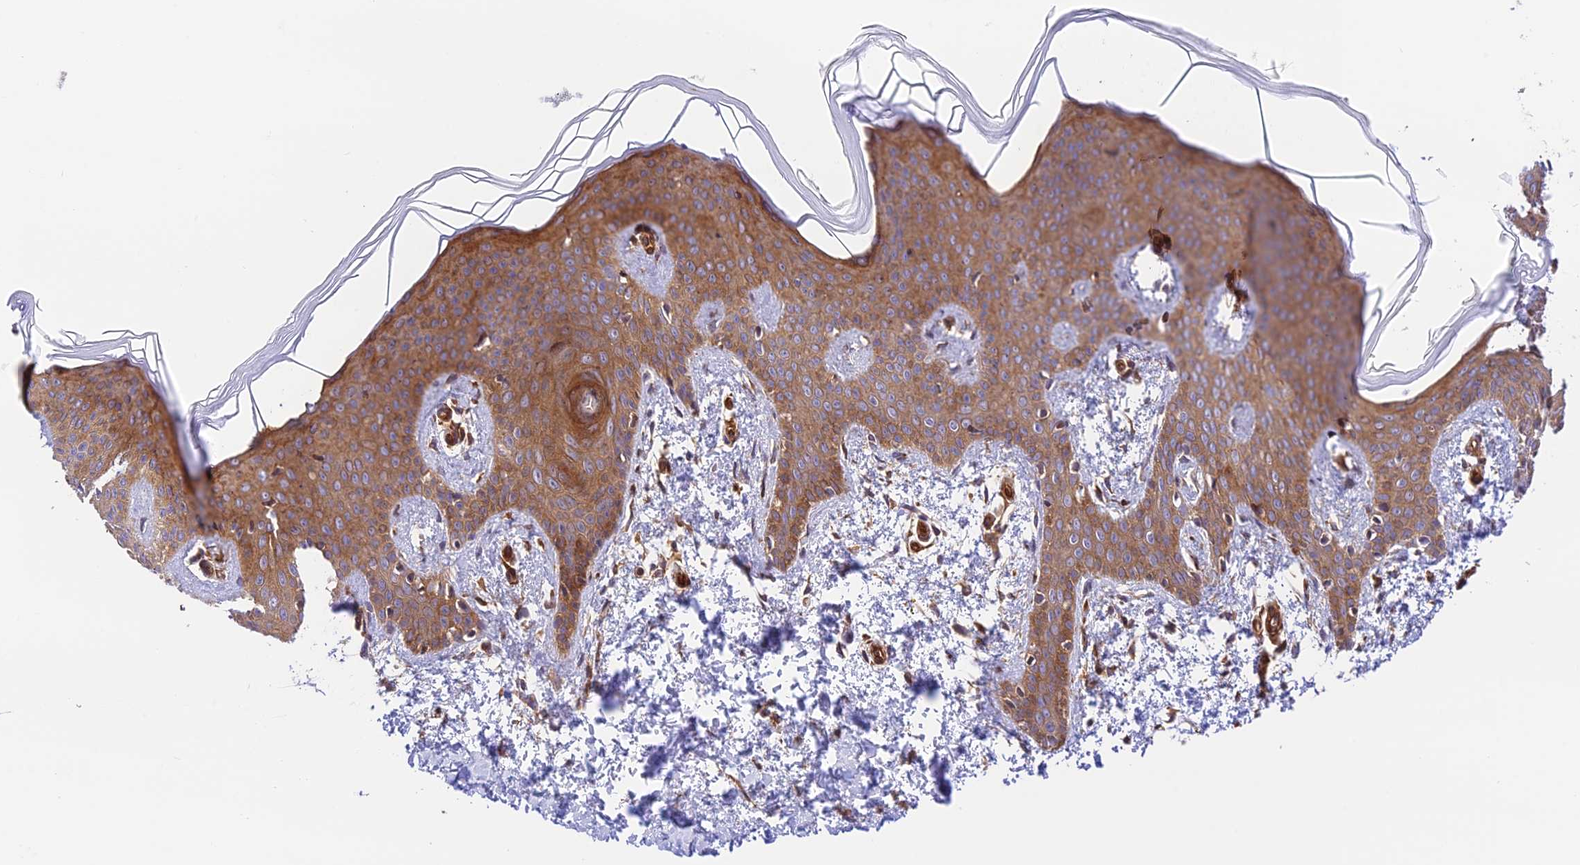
{"staining": {"intensity": "moderate", "quantity": "<25%", "location": "cytoplasmic/membranous"}, "tissue": "skin", "cell_type": "Fibroblasts", "image_type": "normal", "snomed": [{"axis": "morphology", "description": "Normal tissue, NOS"}, {"axis": "topography", "description": "Skin"}], "caption": "Immunohistochemical staining of unremarkable human skin demonstrates low levels of moderate cytoplasmic/membranous staining in about <25% of fibroblasts.", "gene": "EVI5L", "patient": {"sex": "male", "age": 36}}